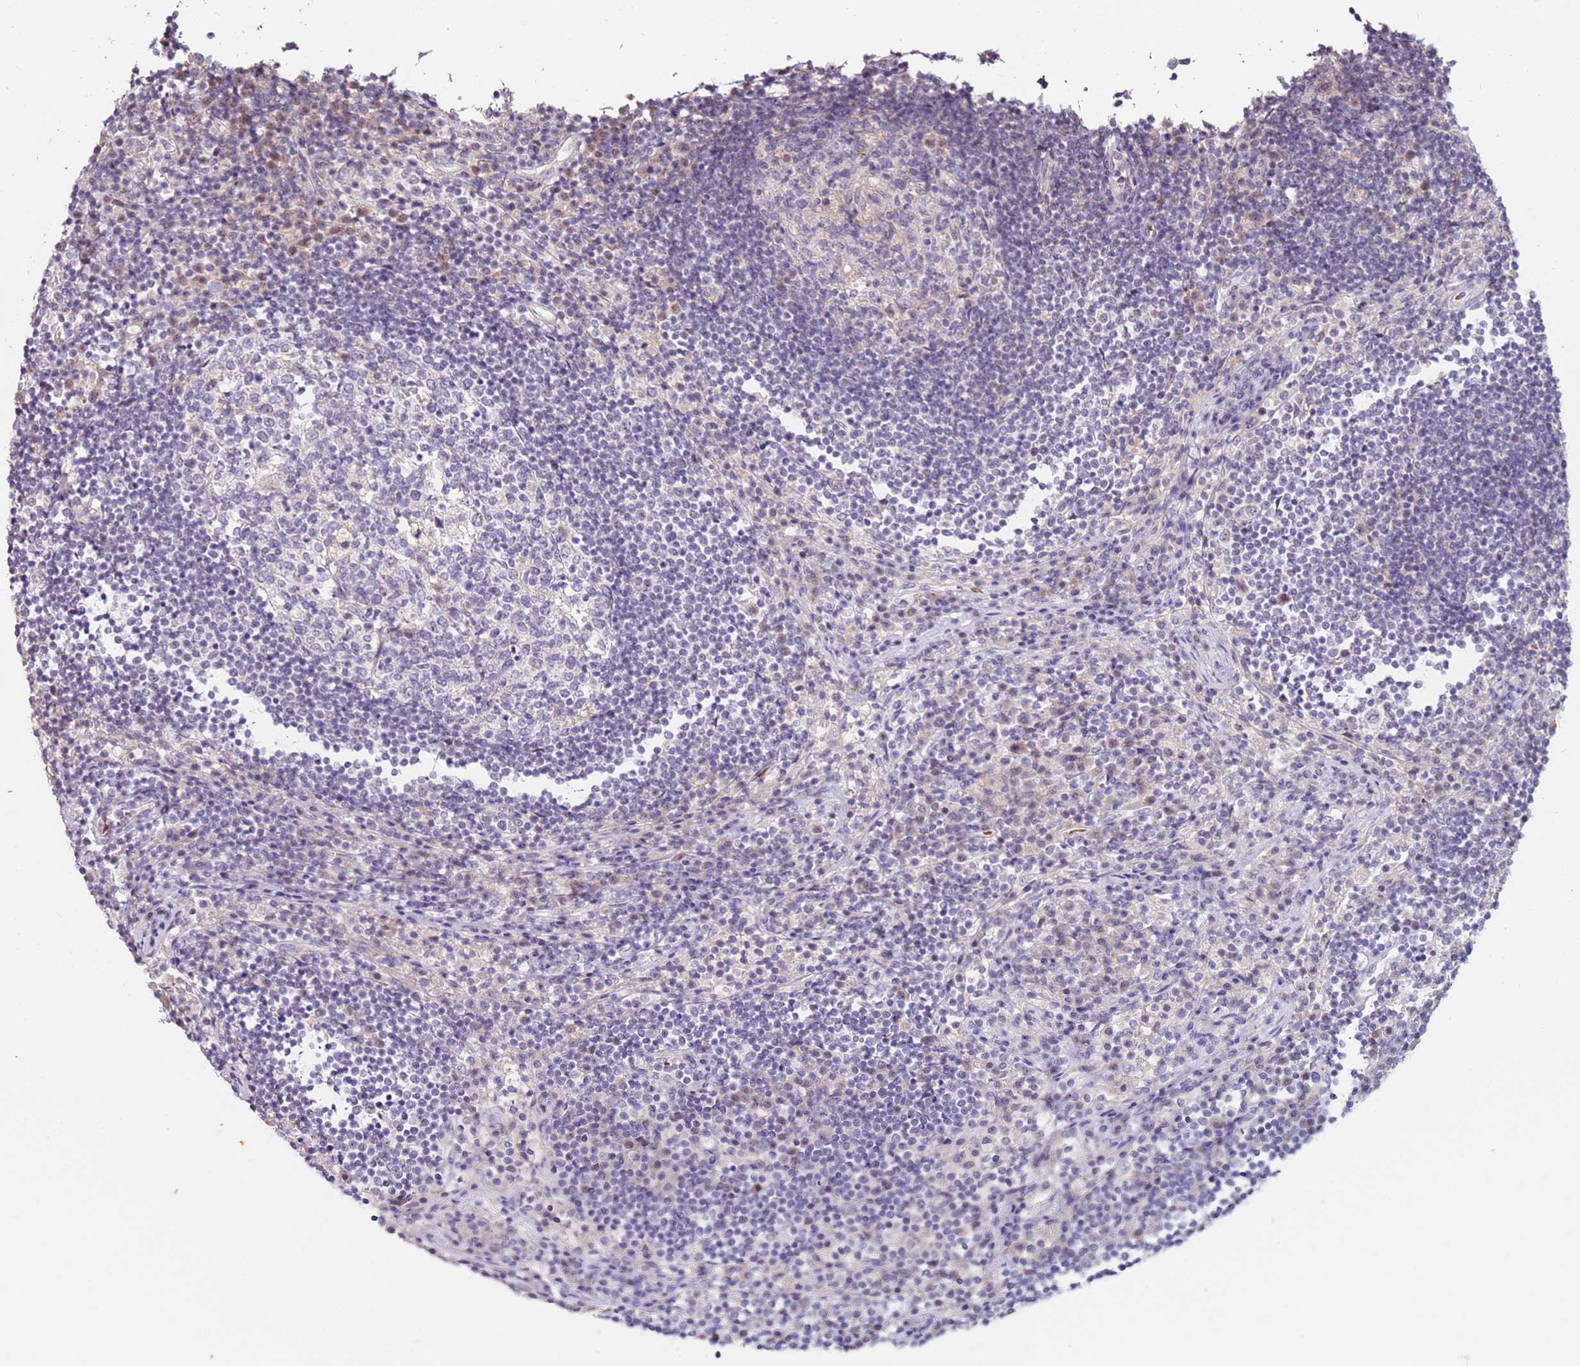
{"staining": {"intensity": "negative", "quantity": "none", "location": "none"}, "tissue": "lymph node", "cell_type": "Germinal center cells", "image_type": "normal", "snomed": [{"axis": "morphology", "description": "Normal tissue, NOS"}, {"axis": "topography", "description": "Lymph node"}], "caption": "This photomicrograph is of benign lymph node stained with immunohistochemistry to label a protein in brown with the nuclei are counter-stained blue. There is no expression in germinal center cells.", "gene": "RARS2", "patient": {"sex": "female", "age": 53}}